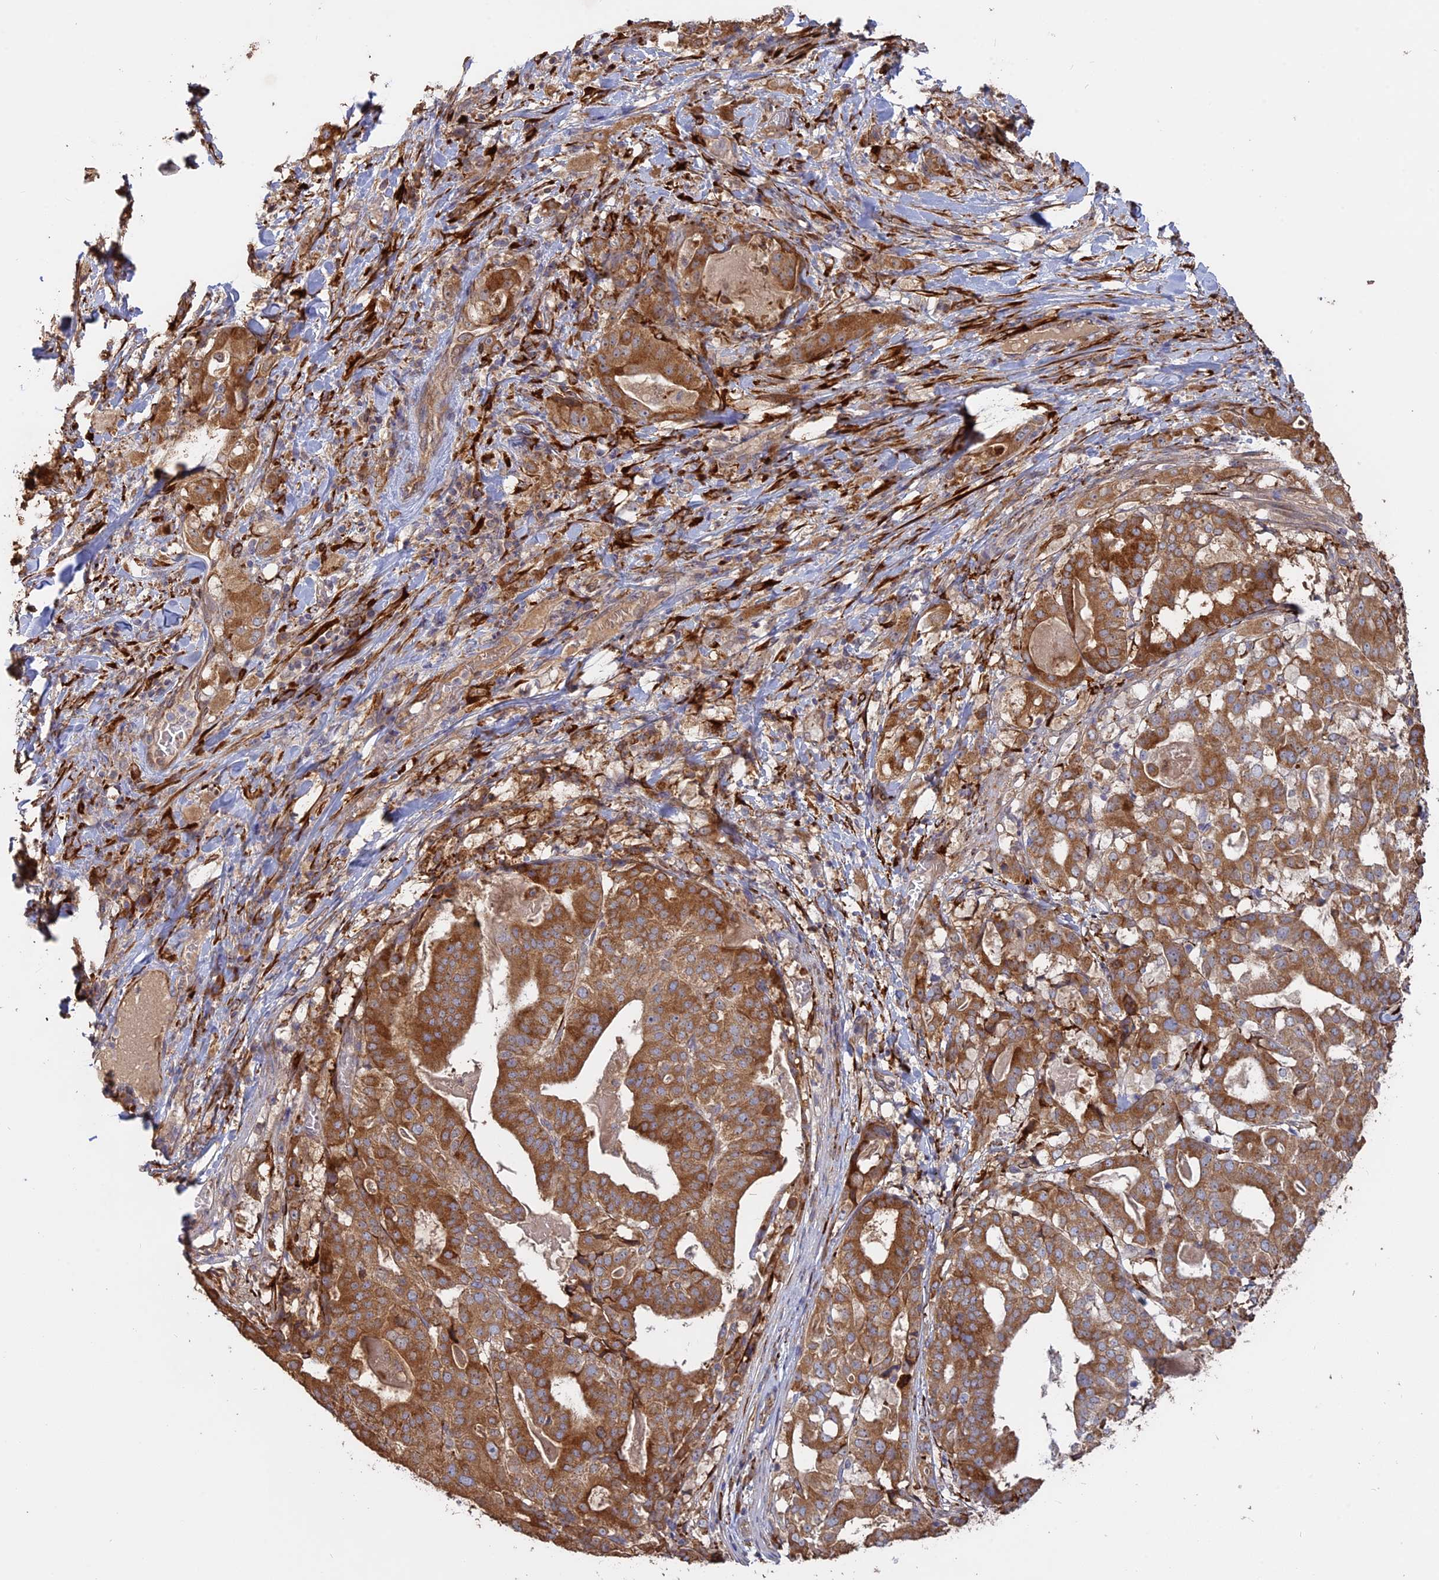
{"staining": {"intensity": "moderate", "quantity": ">75%", "location": "cytoplasmic/membranous"}, "tissue": "stomach cancer", "cell_type": "Tumor cells", "image_type": "cancer", "snomed": [{"axis": "morphology", "description": "Adenocarcinoma, NOS"}, {"axis": "topography", "description": "Stomach"}], "caption": "Brown immunohistochemical staining in human stomach cancer (adenocarcinoma) demonstrates moderate cytoplasmic/membranous expression in about >75% of tumor cells.", "gene": "PPIC", "patient": {"sex": "male", "age": 48}}